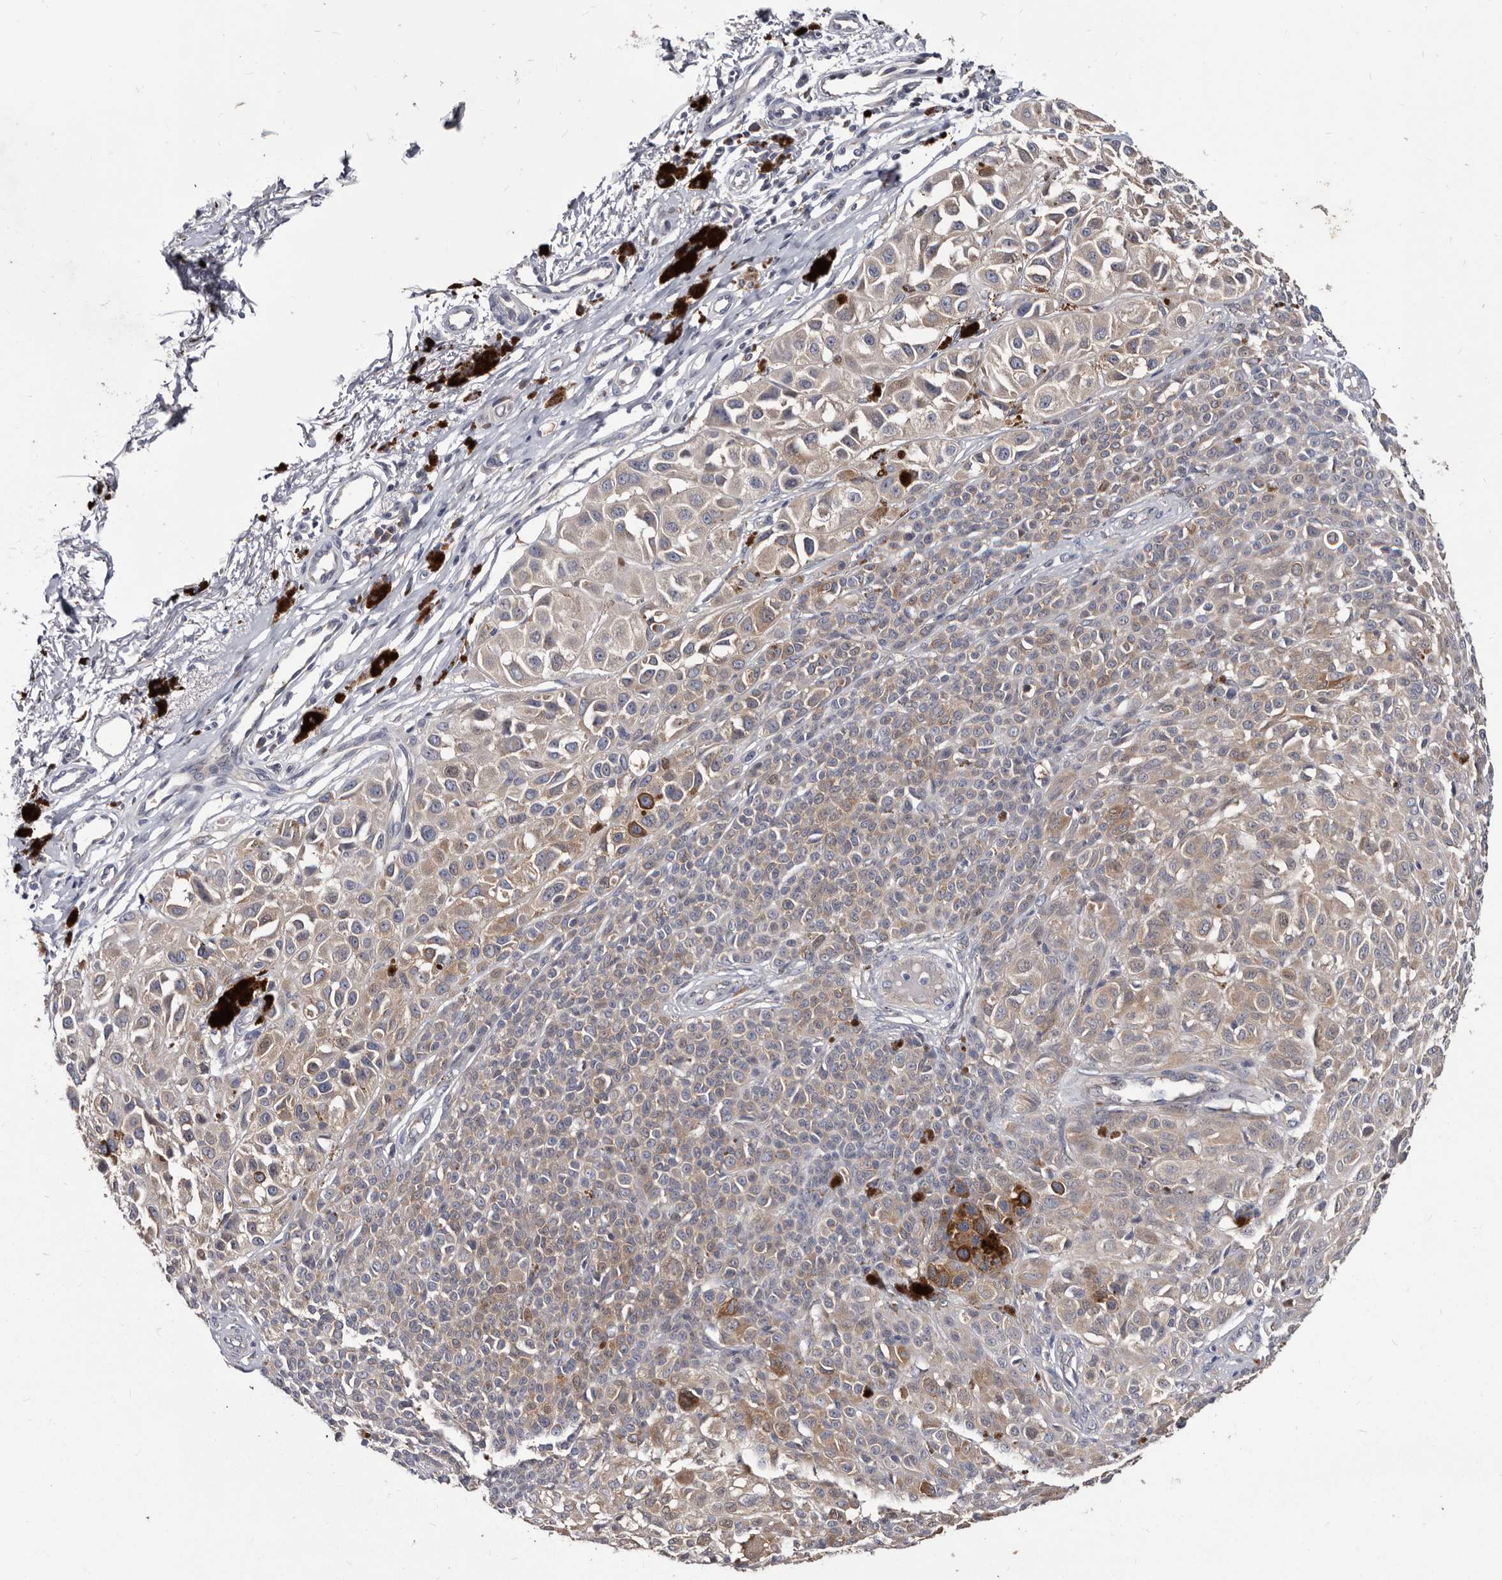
{"staining": {"intensity": "strong", "quantity": "<25%", "location": "cytoplasmic/membranous"}, "tissue": "melanoma", "cell_type": "Tumor cells", "image_type": "cancer", "snomed": [{"axis": "morphology", "description": "Malignant melanoma, NOS"}, {"axis": "topography", "description": "Skin of leg"}], "caption": "Malignant melanoma stained with immunohistochemistry demonstrates strong cytoplasmic/membranous staining in about <25% of tumor cells.", "gene": "ABCF2", "patient": {"sex": "female", "age": 72}}